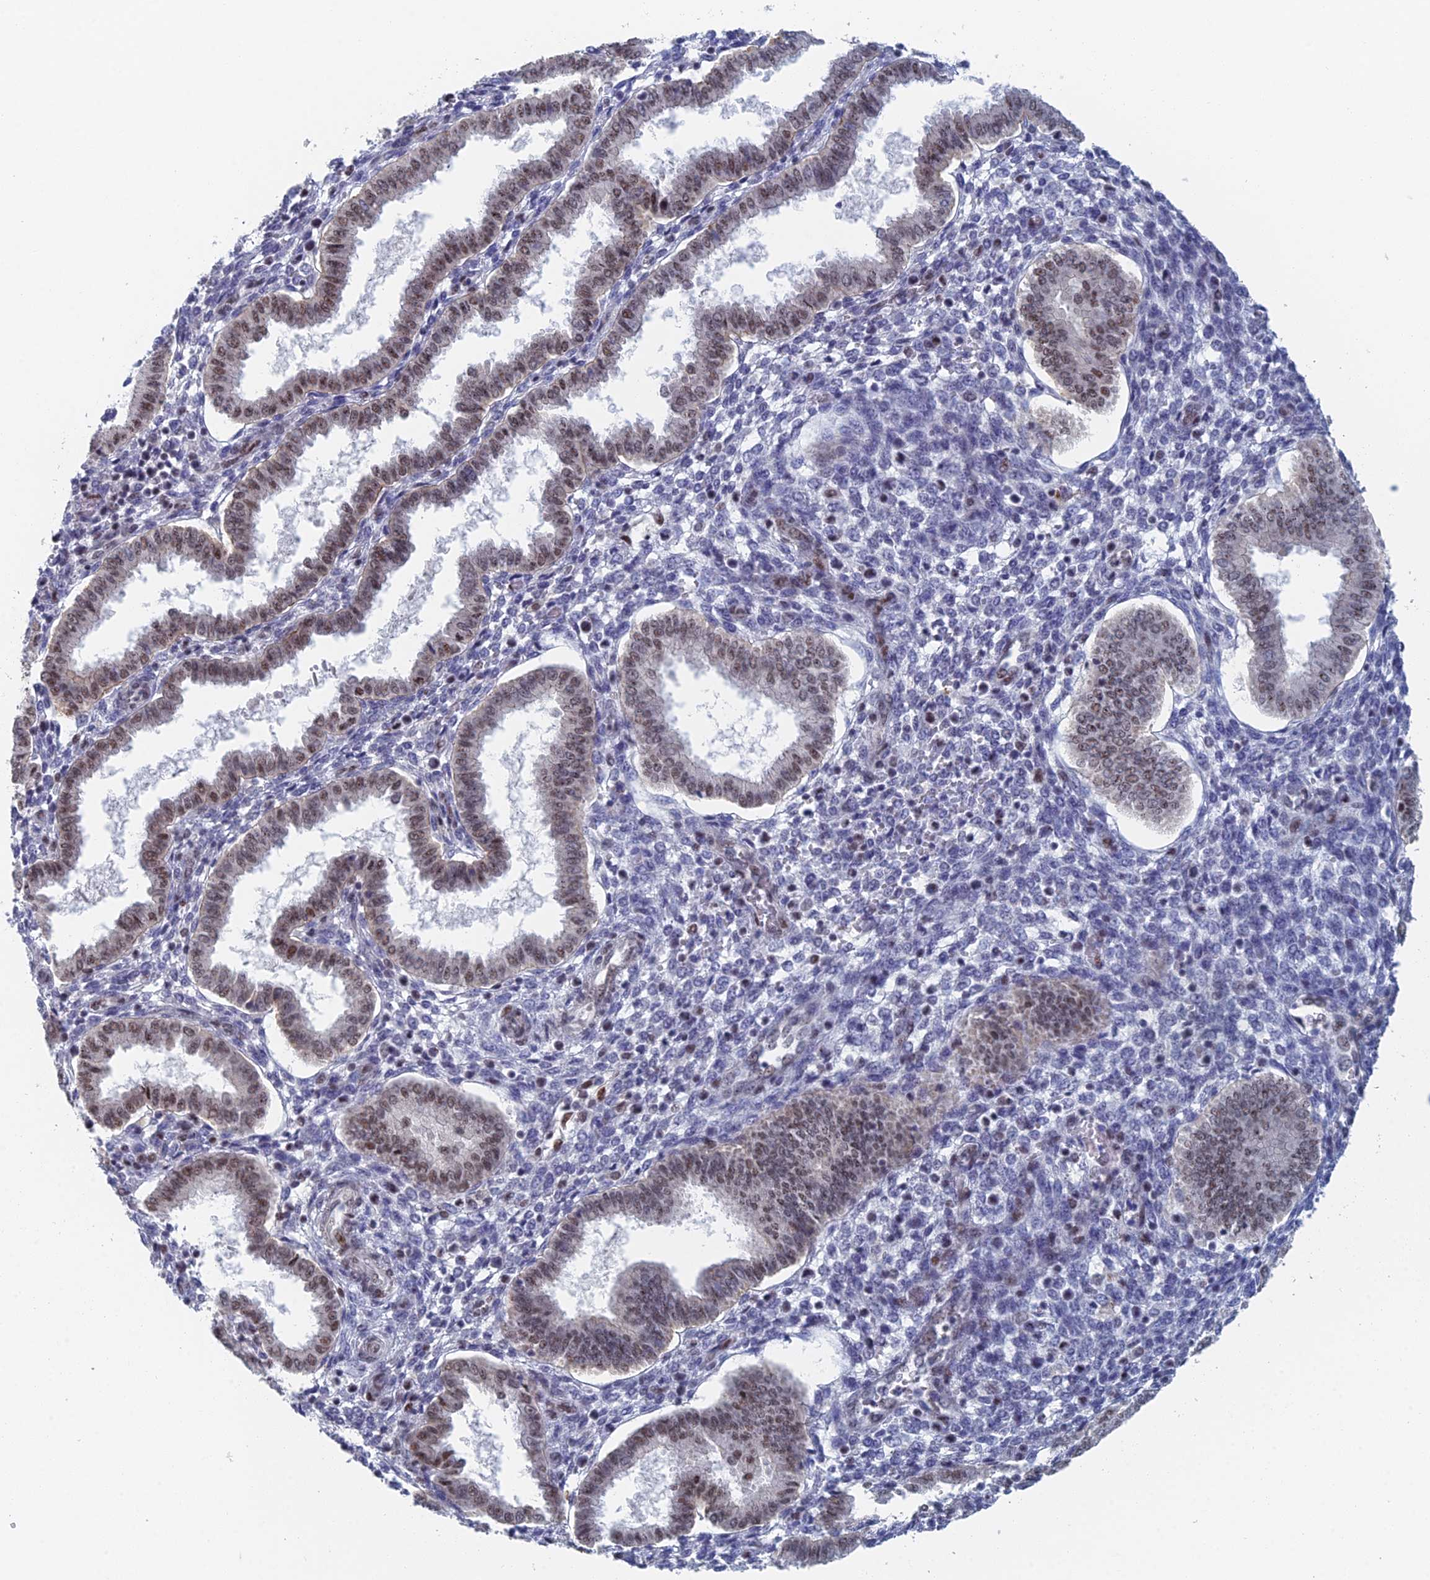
{"staining": {"intensity": "moderate", "quantity": "<25%", "location": "nuclear"}, "tissue": "endometrium", "cell_type": "Cells in endometrial stroma", "image_type": "normal", "snomed": [{"axis": "morphology", "description": "Normal tissue, NOS"}, {"axis": "topography", "description": "Endometrium"}], "caption": "Immunohistochemistry (IHC) of unremarkable human endometrium reveals low levels of moderate nuclear positivity in approximately <25% of cells in endometrial stroma.", "gene": "GMNC", "patient": {"sex": "female", "age": 24}}